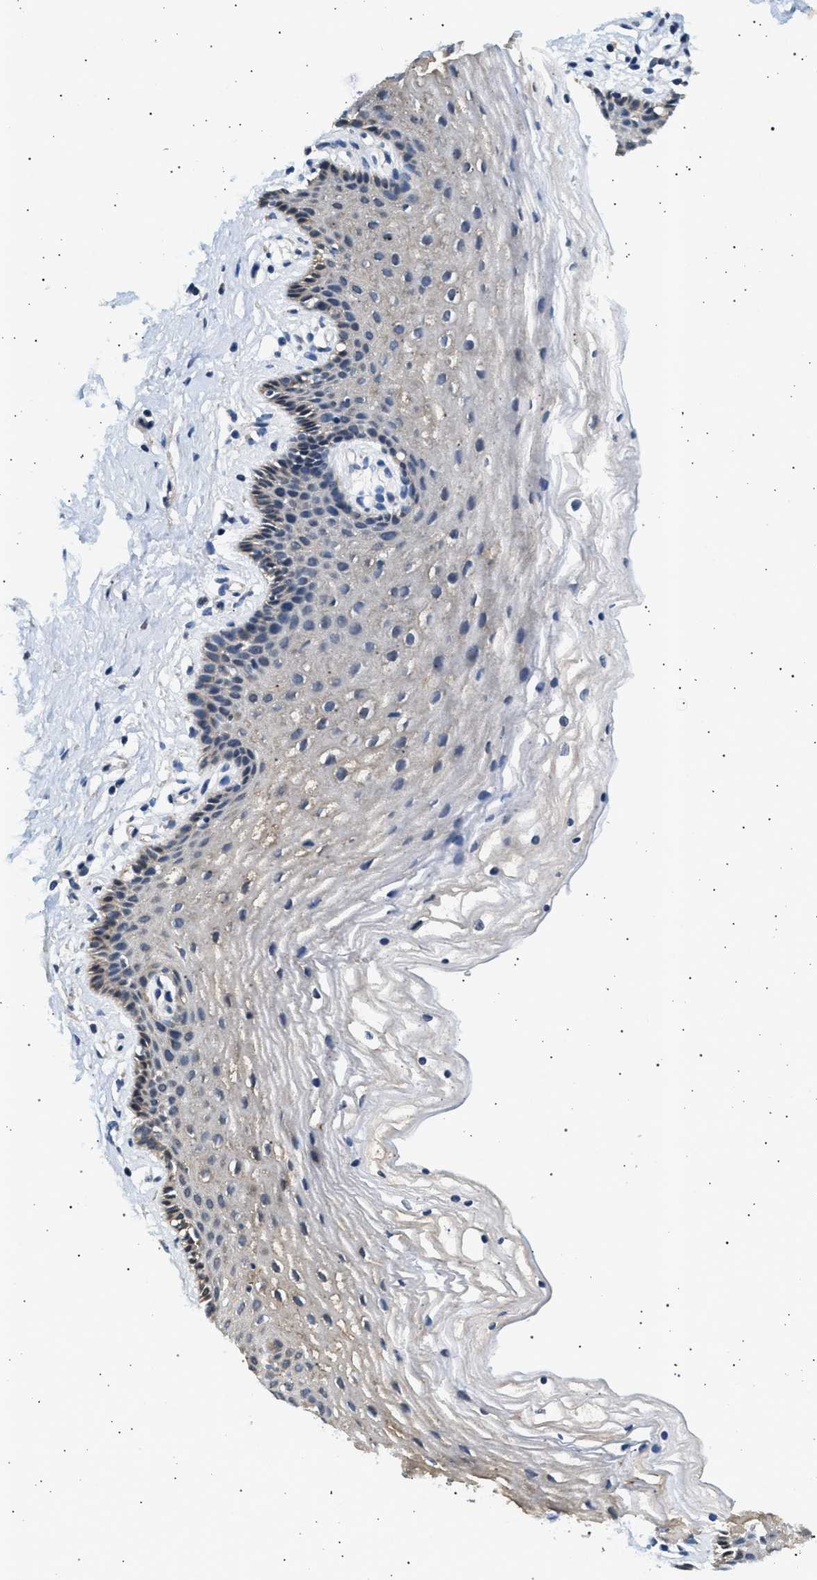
{"staining": {"intensity": "weak", "quantity": "25%-75%", "location": "cytoplasmic/membranous"}, "tissue": "vagina", "cell_type": "Squamous epithelial cells", "image_type": "normal", "snomed": [{"axis": "morphology", "description": "Normal tissue, NOS"}, {"axis": "topography", "description": "Vagina"}], "caption": "Protein staining demonstrates weak cytoplasmic/membranous expression in about 25%-75% of squamous epithelial cells in normal vagina.", "gene": "KCNA4", "patient": {"sex": "female", "age": 32}}